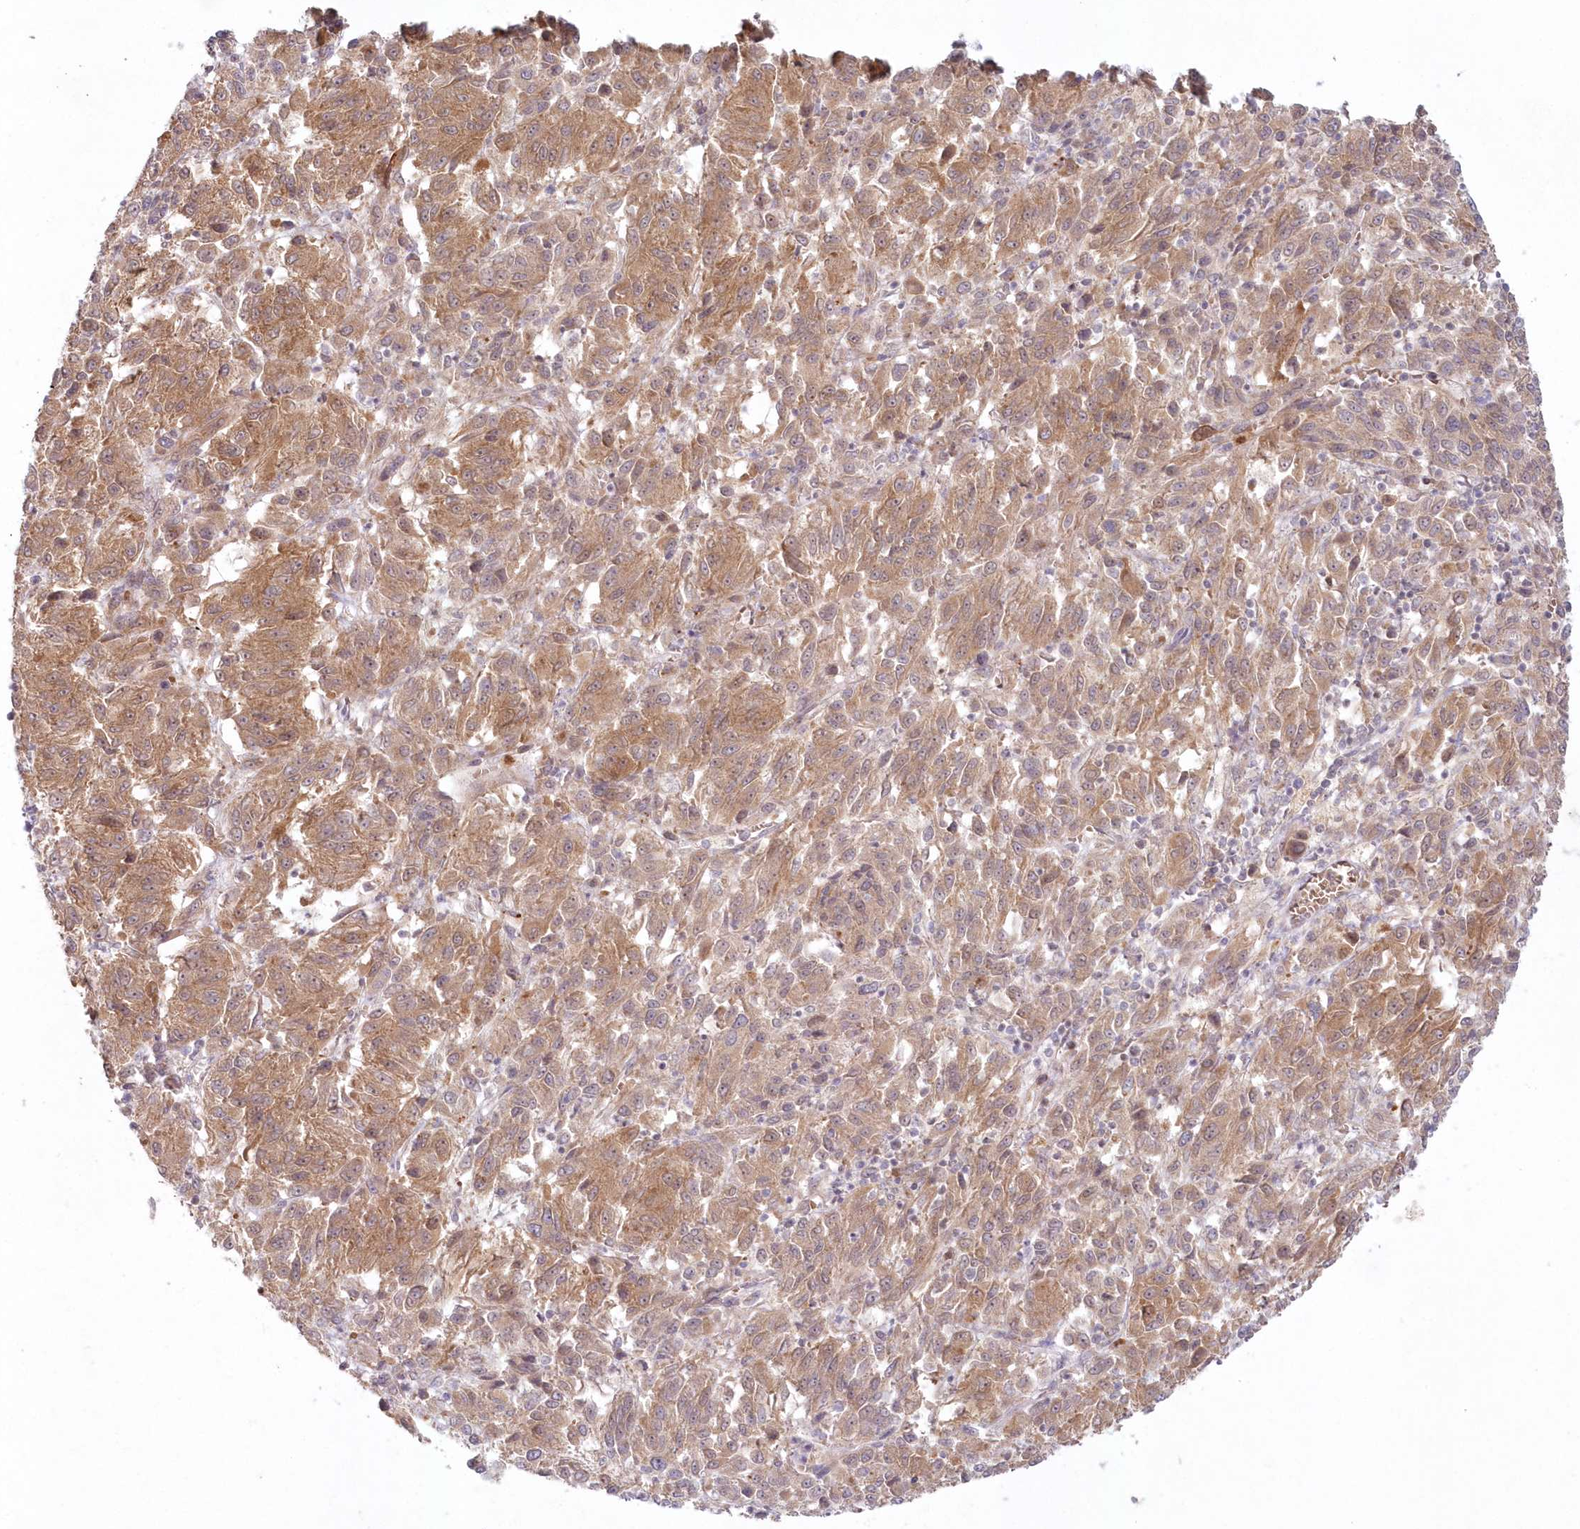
{"staining": {"intensity": "moderate", "quantity": ">75%", "location": "cytoplasmic/membranous"}, "tissue": "melanoma", "cell_type": "Tumor cells", "image_type": "cancer", "snomed": [{"axis": "morphology", "description": "Malignant melanoma, Metastatic site"}, {"axis": "topography", "description": "Lung"}], "caption": "Melanoma tissue reveals moderate cytoplasmic/membranous staining in approximately >75% of tumor cells, visualized by immunohistochemistry. Ihc stains the protein in brown and the nuclei are stained blue.", "gene": "GBE1", "patient": {"sex": "male", "age": 64}}